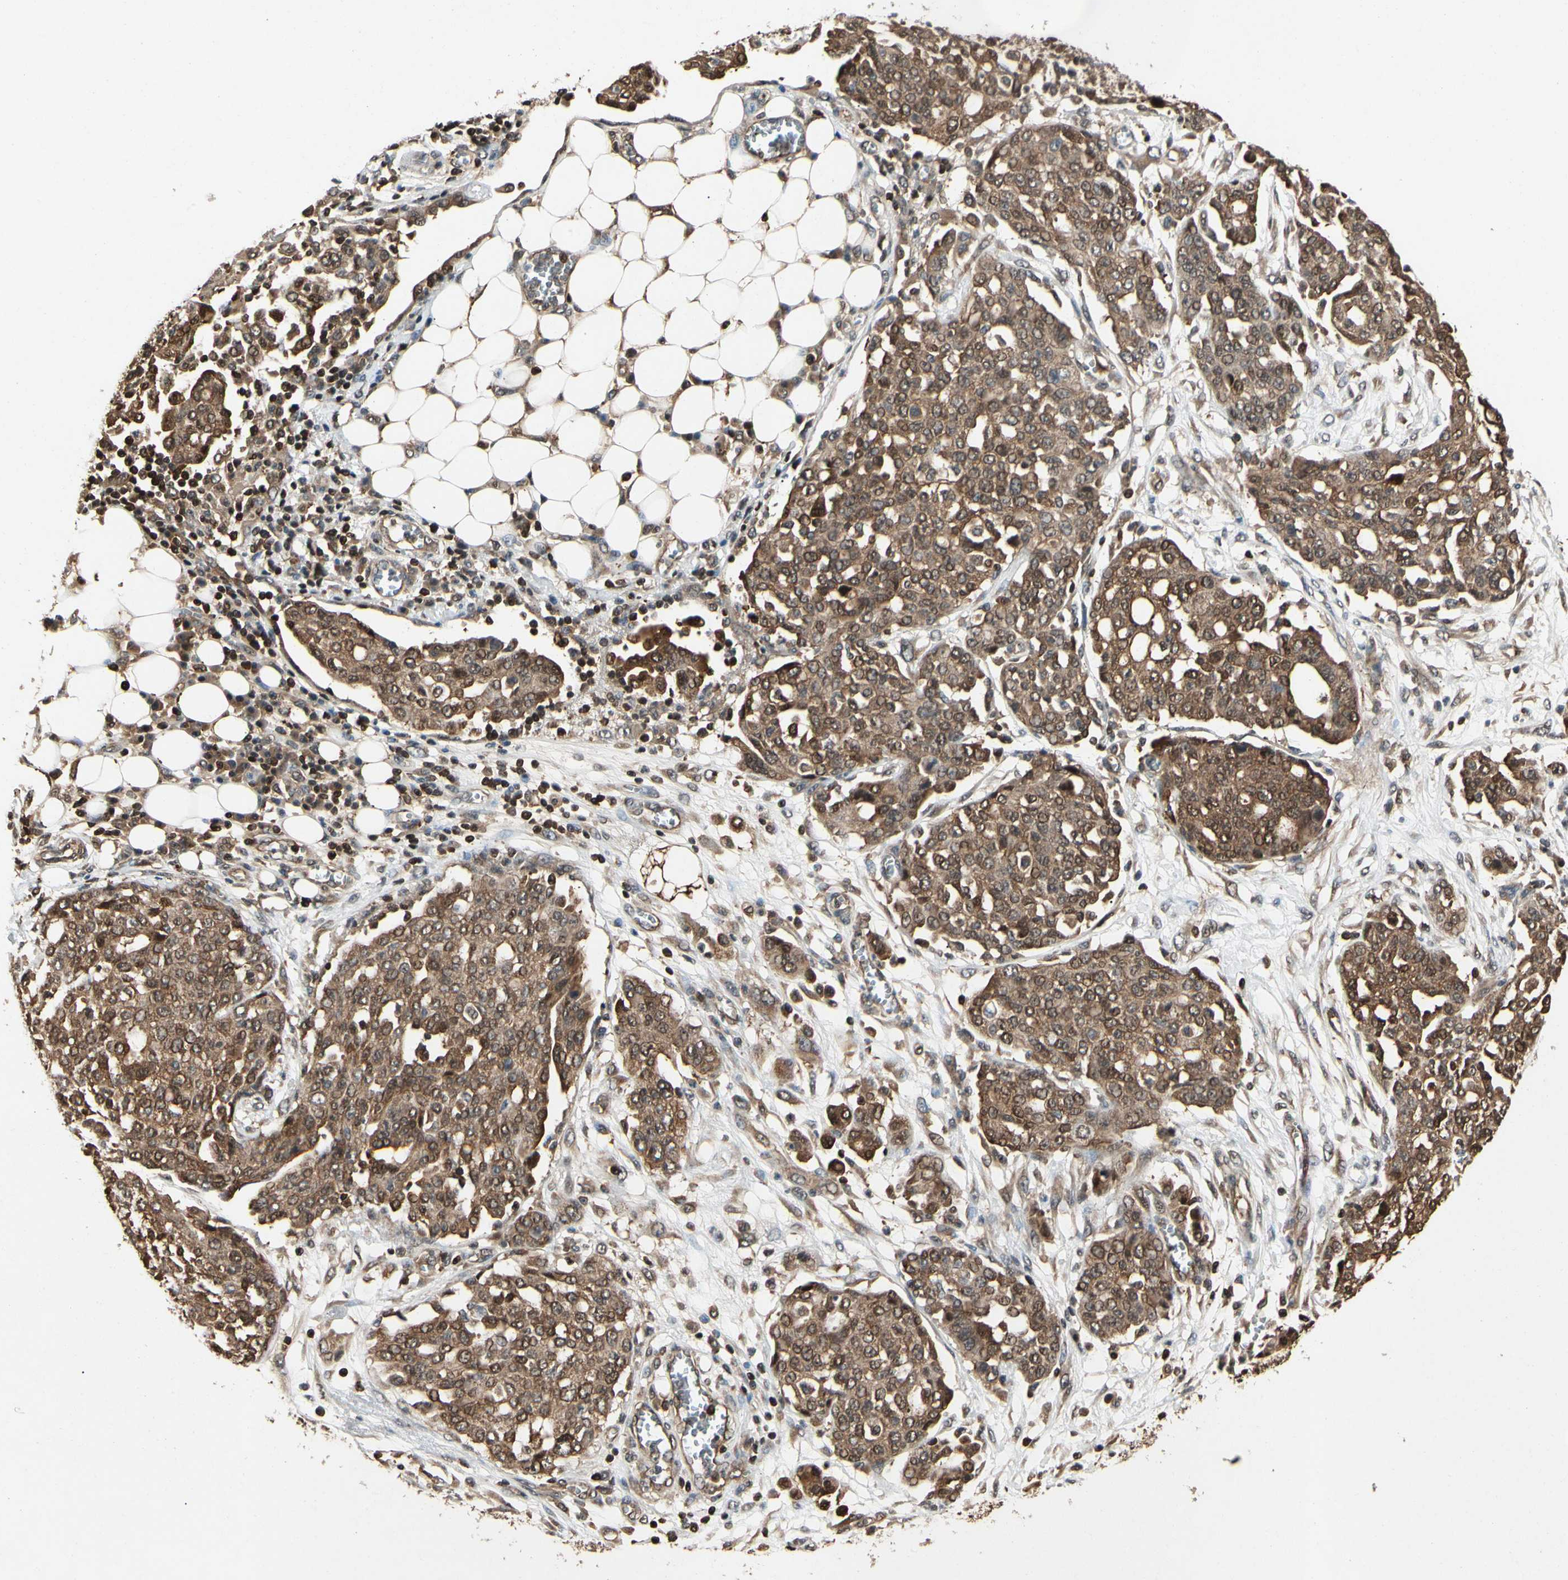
{"staining": {"intensity": "moderate", "quantity": ">75%", "location": "cytoplasmic/membranous"}, "tissue": "ovarian cancer", "cell_type": "Tumor cells", "image_type": "cancer", "snomed": [{"axis": "morphology", "description": "Cystadenocarcinoma, serous, NOS"}, {"axis": "topography", "description": "Soft tissue"}, {"axis": "topography", "description": "Ovary"}], "caption": "Immunohistochemistry staining of ovarian cancer (serous cystadenocarcinoma), which demonstrates medium levels of moderate cytoplasmic/membranous expression in about >75% of tumor cells indicating moderate cytoplasmic/membranous protein staining. The staining was performed using DAB (brown) for protein detection and nuclei were counterstained in hematoxylin (blue).", "gene": "YWHAQ", "patient": {"sex": "female", "age": 57}}